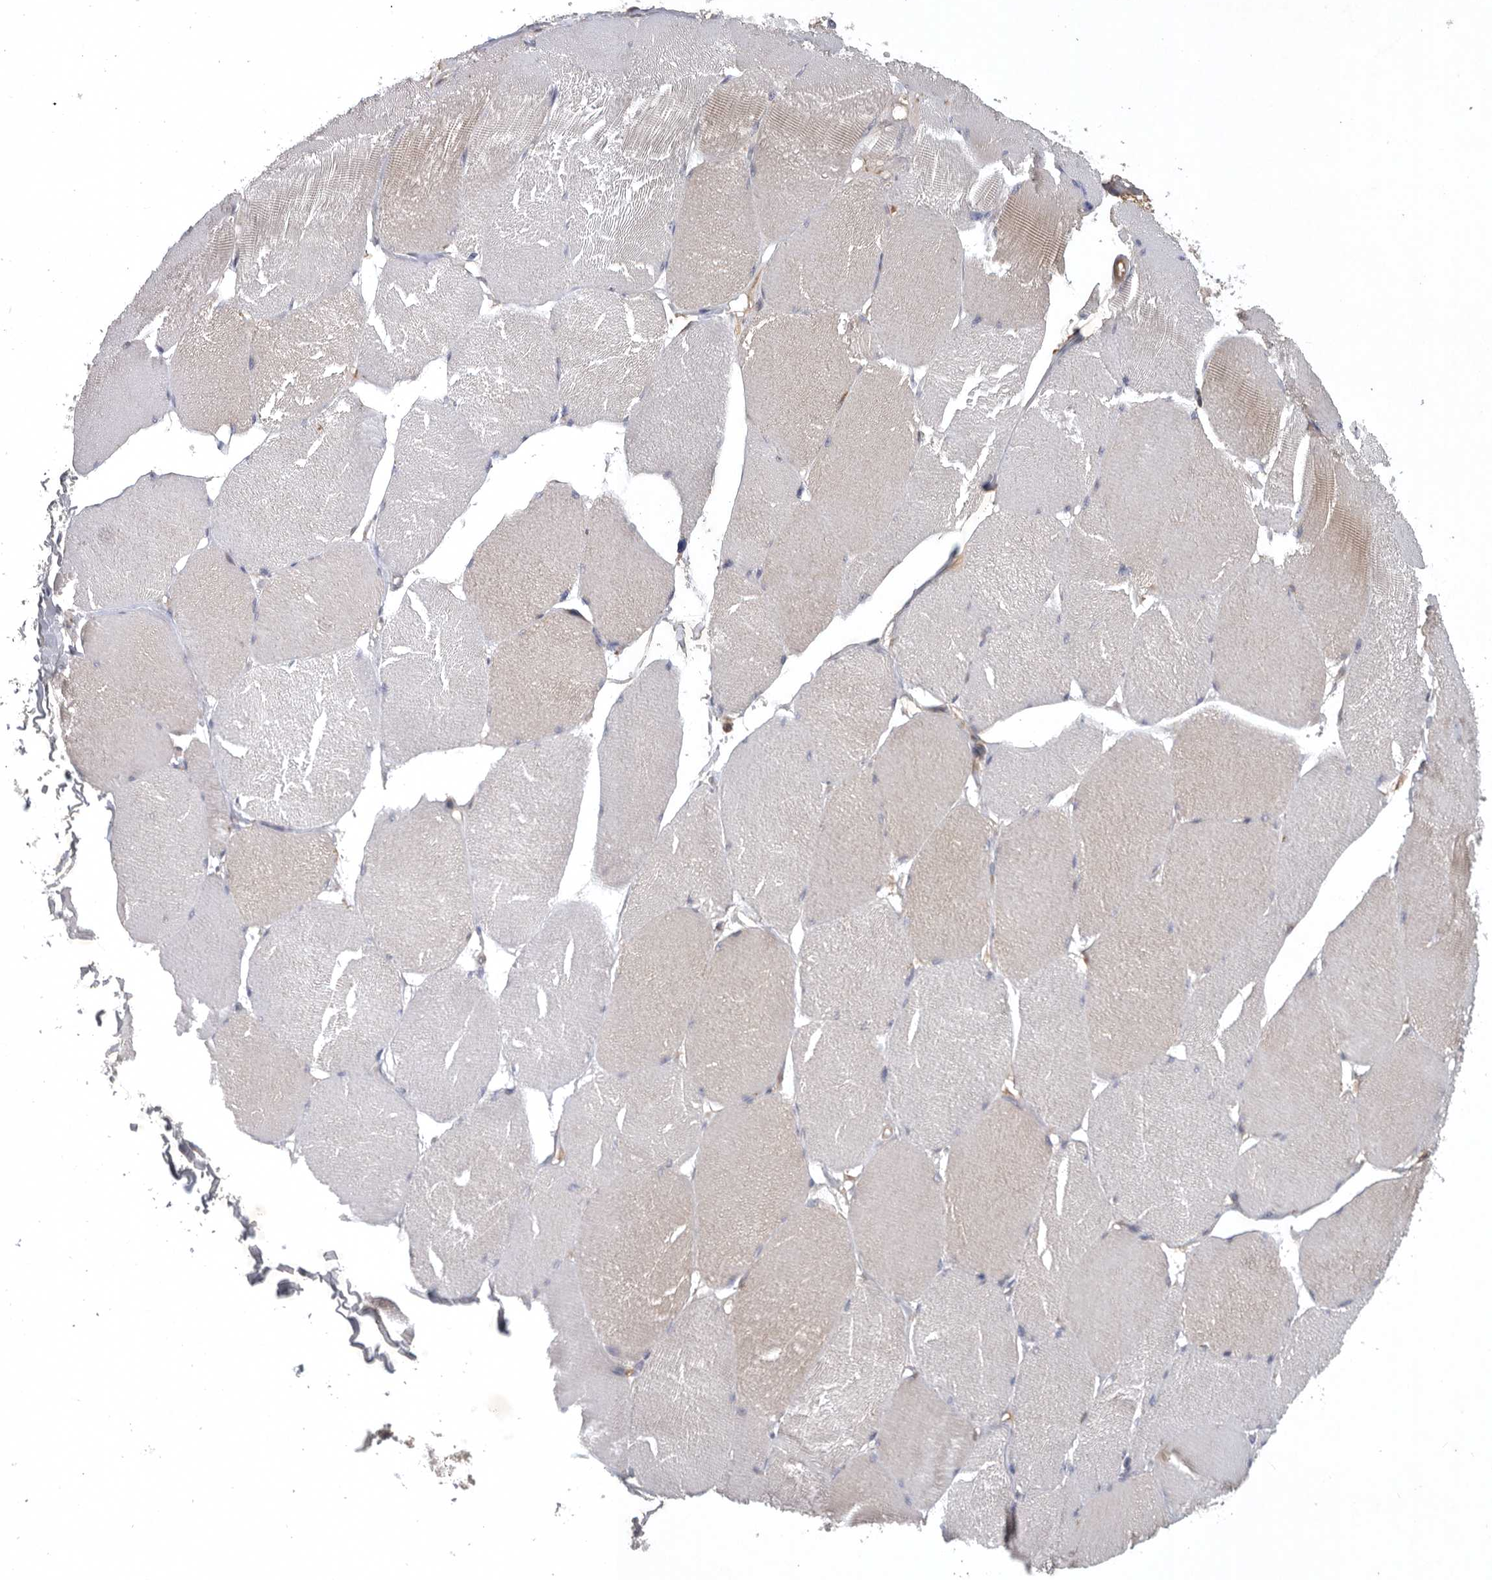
{"staining": {"intensity": "weak", "quantity": "<25%", "location": "cytoplasmic/membranous"}, "tissue": "skeletal muscle", "cell_type": "Myocytes", "image_type": "normal", "snomed": [{"axis": "morphology", "description": "Normal tissue, NOS"}, {"axis": "topography", "description": "Skin"}, {"axis": "topography", "description": "Skeletal muscle"}], "caption": "Immunohistochemistry (IHC) of normal skeletal muscle exhibits no positivity in myocytes. (DAB immunohistochemistry (IHC), high magnification).", "gene": "C1orf109", "patient": {"sex": "male", "age": 83}}